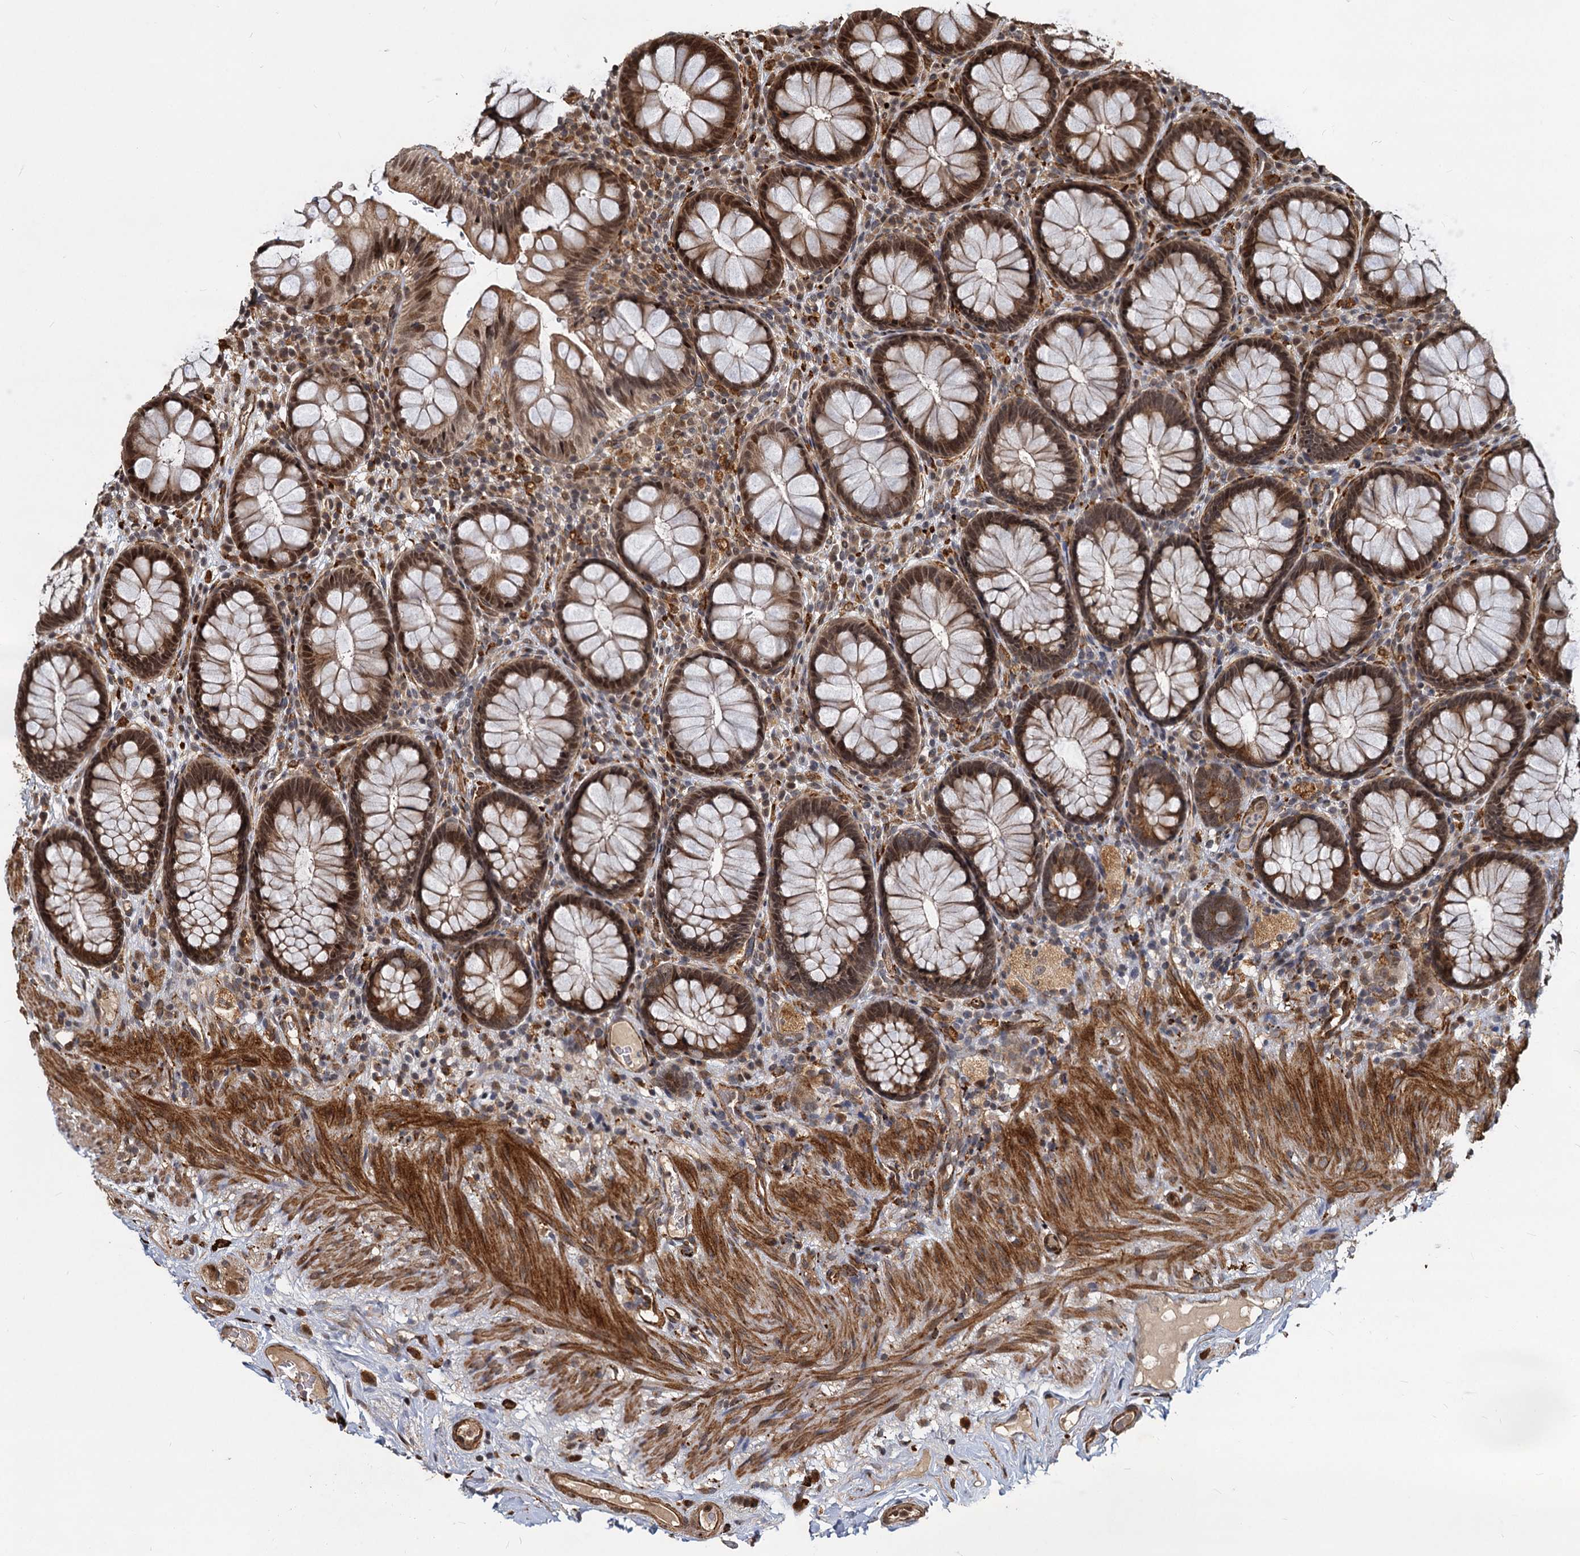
{"staining": {"intensity": "moderate", "quantity": ">75%", "location": "nuclear"}, "tissue": "rectum", "cell_type": "Glandular cells", "image_type": "normal", "snomed": [{"axis": "morphology", "description": "Normal tissue, NOS"}, {"axis": "topography", "description": "Rectum"}], "caption": "Protein analysis of normal rectum exhibits moderate nuclear positivity in approximately >75% of glandular cells.", "gene": "TRIM23", "patient": {"sex": "male", "age": 83}}